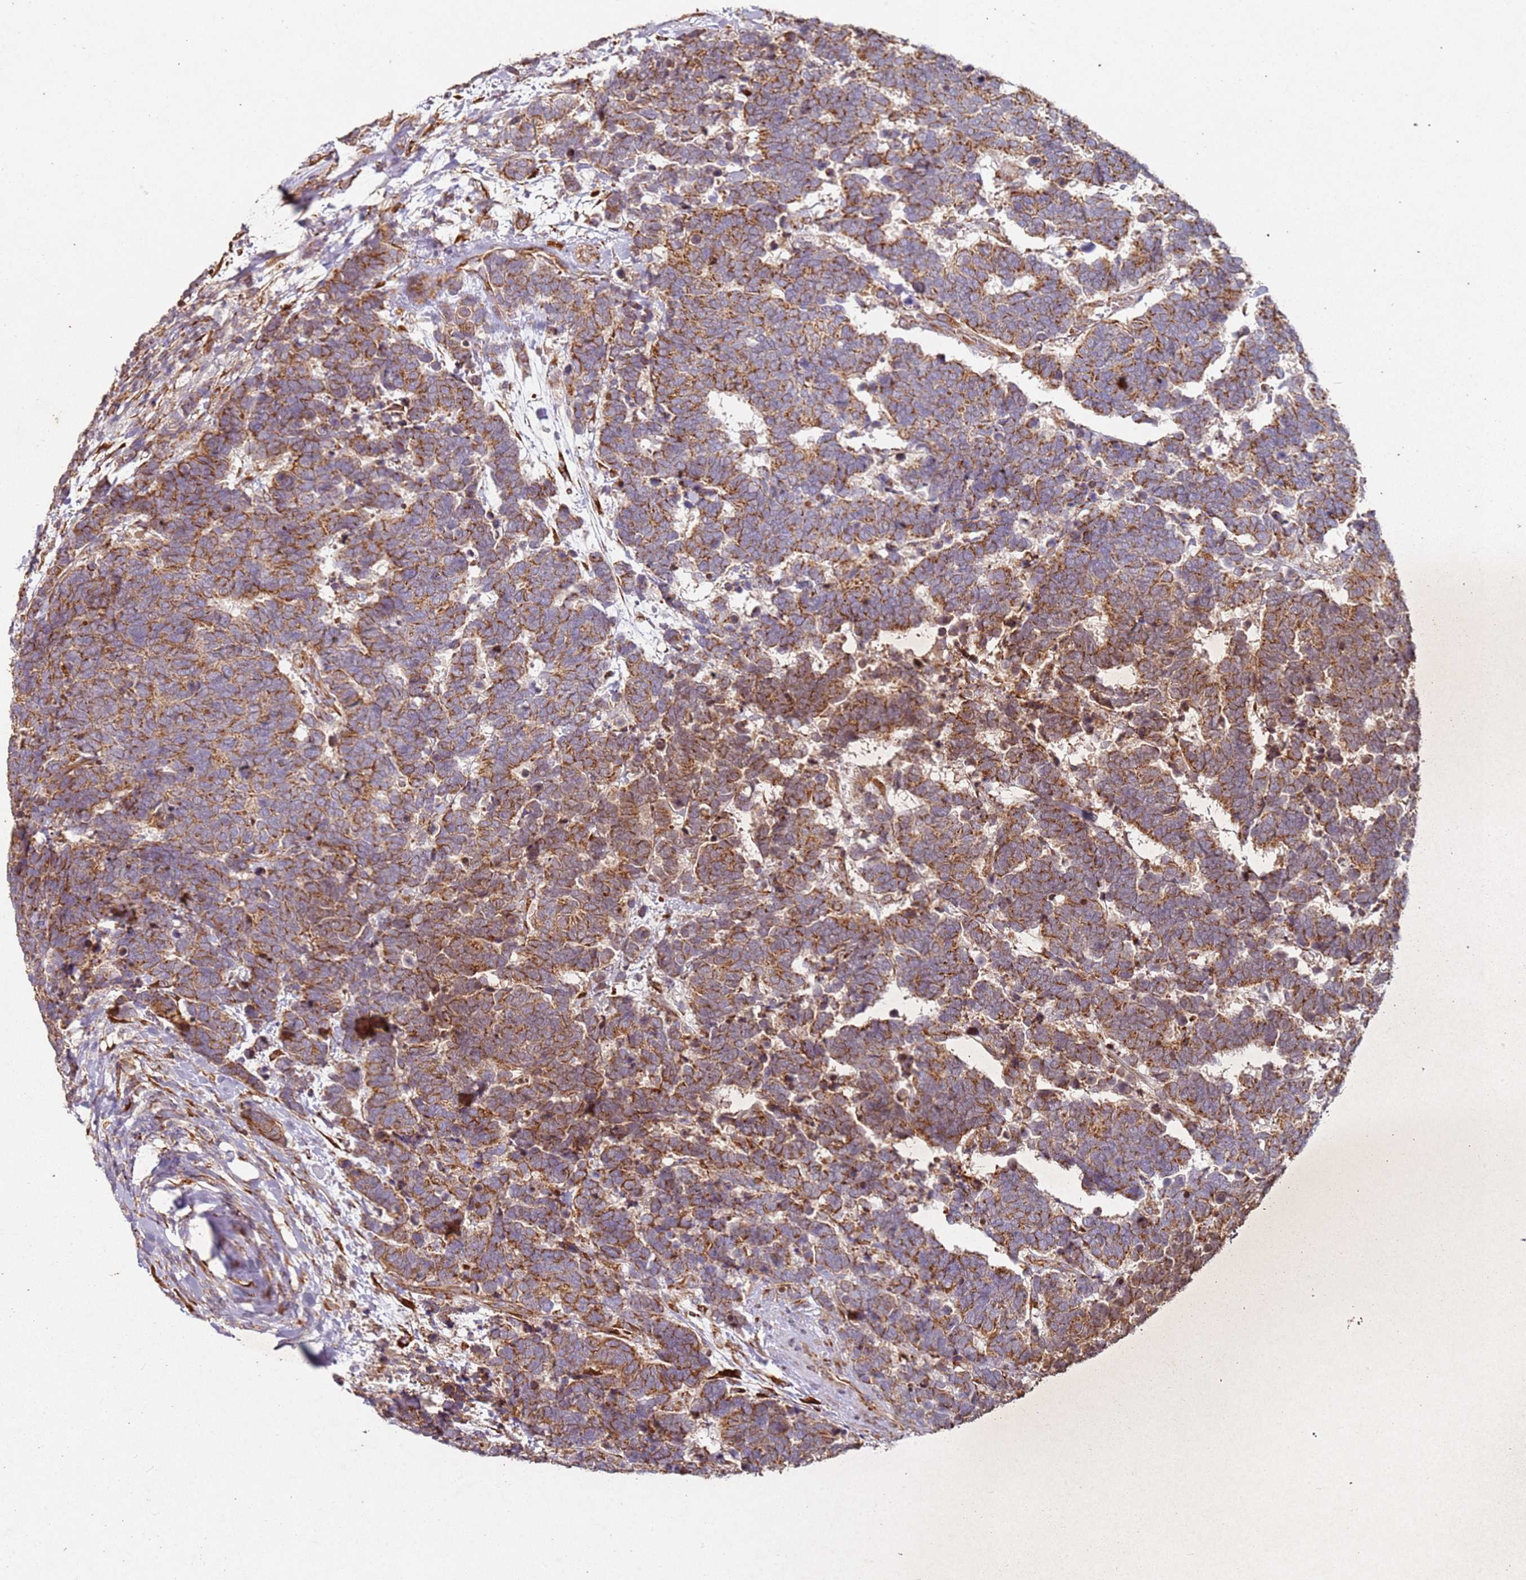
{"staining": {"intensity": "moderate", "quantity": ">75%", "location": "cytoplasmic/membranous"}, "tissue": "carcinoid", "cell_type": "Tumor cells", "image_type": "cancer", "snomed": [{"axis": "morphology", "description": "Carcinoma, NOS"}, {"axis": "morphology", "description": "Carcinoid, malignant, NOS"}, {"axis": "topography", "description": "Urinary bladder"}], "caption": "Immunohistochemistry of human carcinoid demonstrates medium levels of moderate cytoplasmic/membranous expression in approximately >75% of tumor cells. (Brightfield microscopy of DAB IHC at high magnification).", "gene": "ARFRP1", "patient": {"sex": "male", "age": 57}}